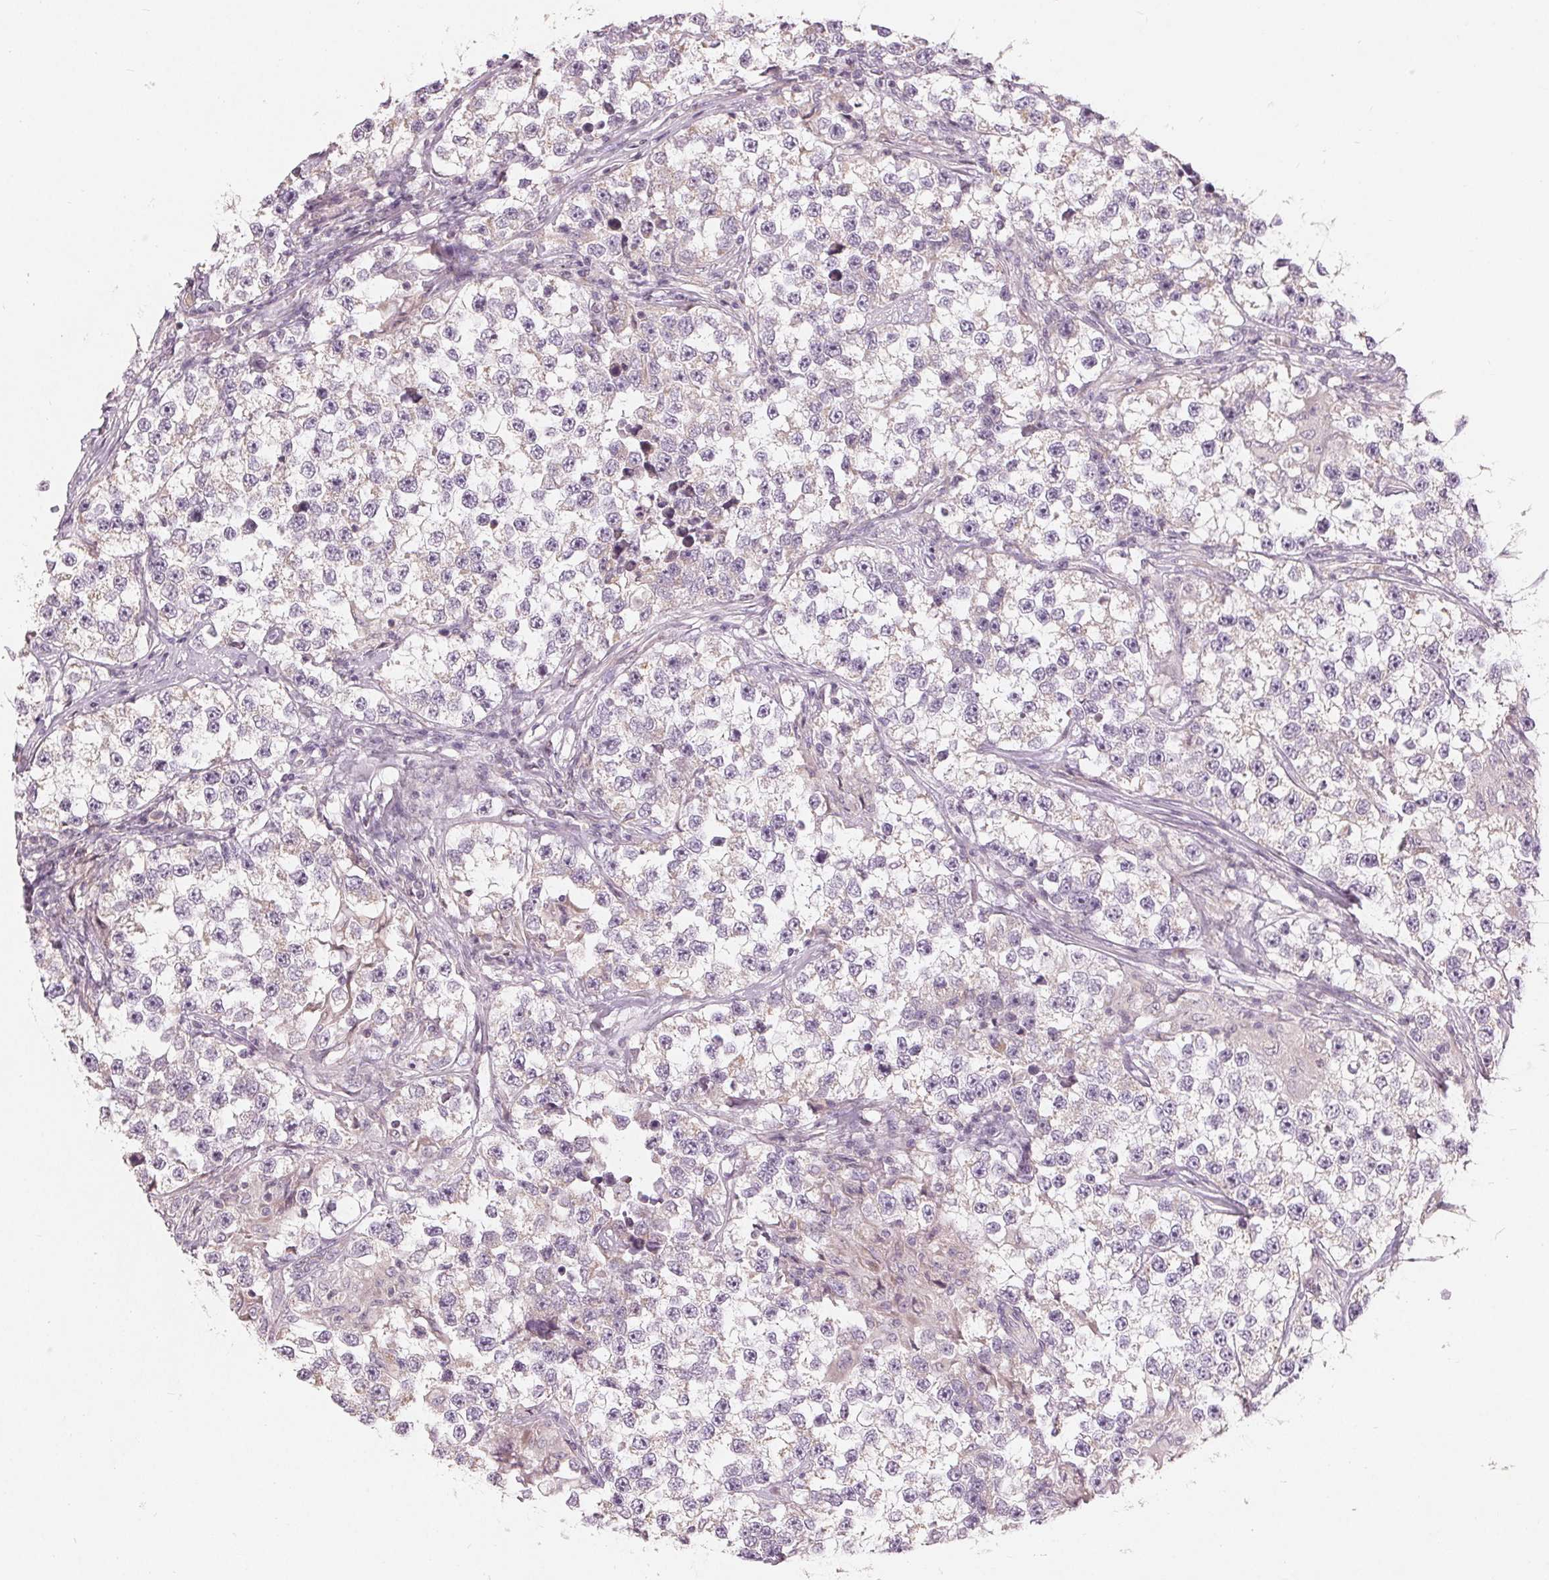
{"staining": {"intensity": "negative", "quantity": "none", "location": "none"}, "tissue": "testis cancer", "cell_type": "Tumor cells", "image_type": "cancer", "snomed": [{"axis": "morphology", "description": "Seminoma, NOS"}, {"axis": "topography", "description": "Testis"}], "caption": "High power microscopy micrograph of an IHC micrograph of seminoma (testis), revealing no significant expression in tumor cells.", "gene": "TRIM60", "patient": {"sex": "male", "age": 46}}